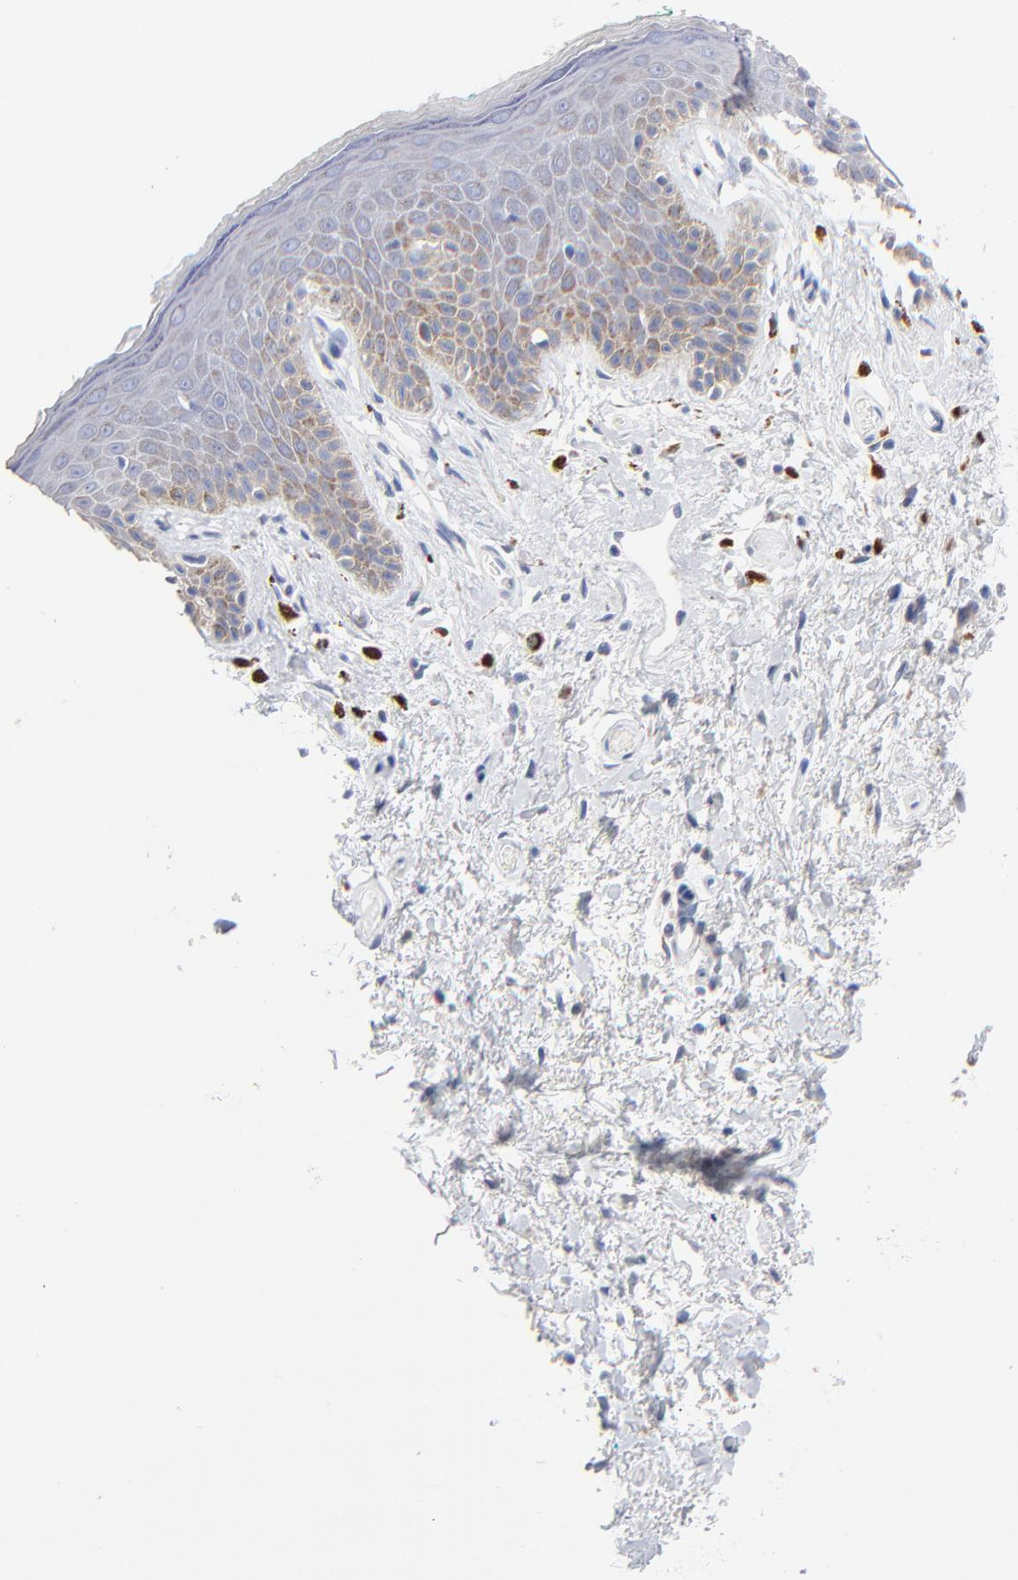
{"staining": {"intensity": "weak", "quantity": "<25%", "location": "cytoplasmic/membranous"}, "tissue": "skin", "cell_type": "Epidermal cells", "image_type": "normal", "snomed": [{"axis": "morphology", "description": "Normal tissue, NOS"}, {"axis": "topography", "description": "Anal"}], "caption": "IHC image of unremarkable skin stained for a protein (brown), which reveals no expression in epidermal cells. (IHC, brightfield microscopy, high magnification).", "gene": "CHCHD10", "patient": {"sex": "male", "age": 74}}